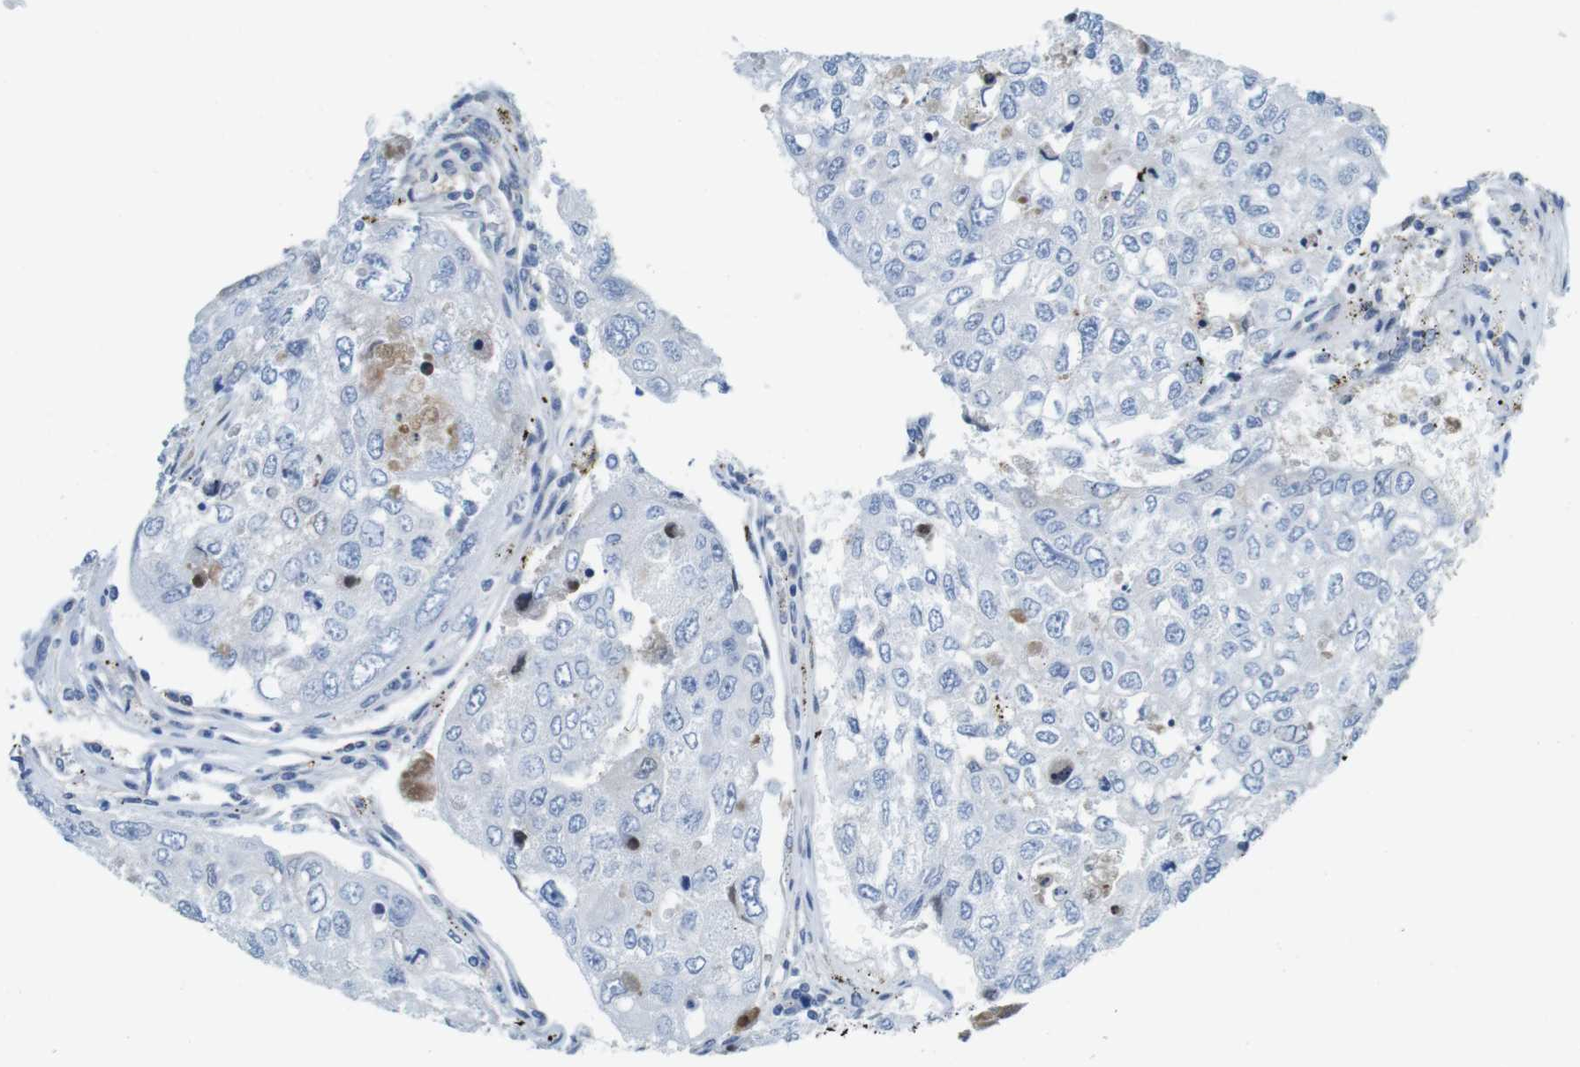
{"staining": {"intensity": "moderate", "quantity": ">75%", "location": "cytoplasmic/membranous"}, "tissue": "urothelial cancer", "cell_type": "Tumor cells", "image_type": "cancer", "snomed": [{"axis": "morphology", "description": "Urothelial carcinoma, High grade"}, {"axis": "topography", "description": "Lymph node"}, {"axis": "topography", "description": "Urinary bladder"}], "caption": "Urothelial cancer tissue displays moderate cytoplasmic/membranous expression in approximately >75% of tumor cells, visualized by immunohistochemistry. The protein of interest is shown in brown color, while the nuclei are stained blue.", "gene": "CASP2", "patient": {"sex": "male", "age": 51}}